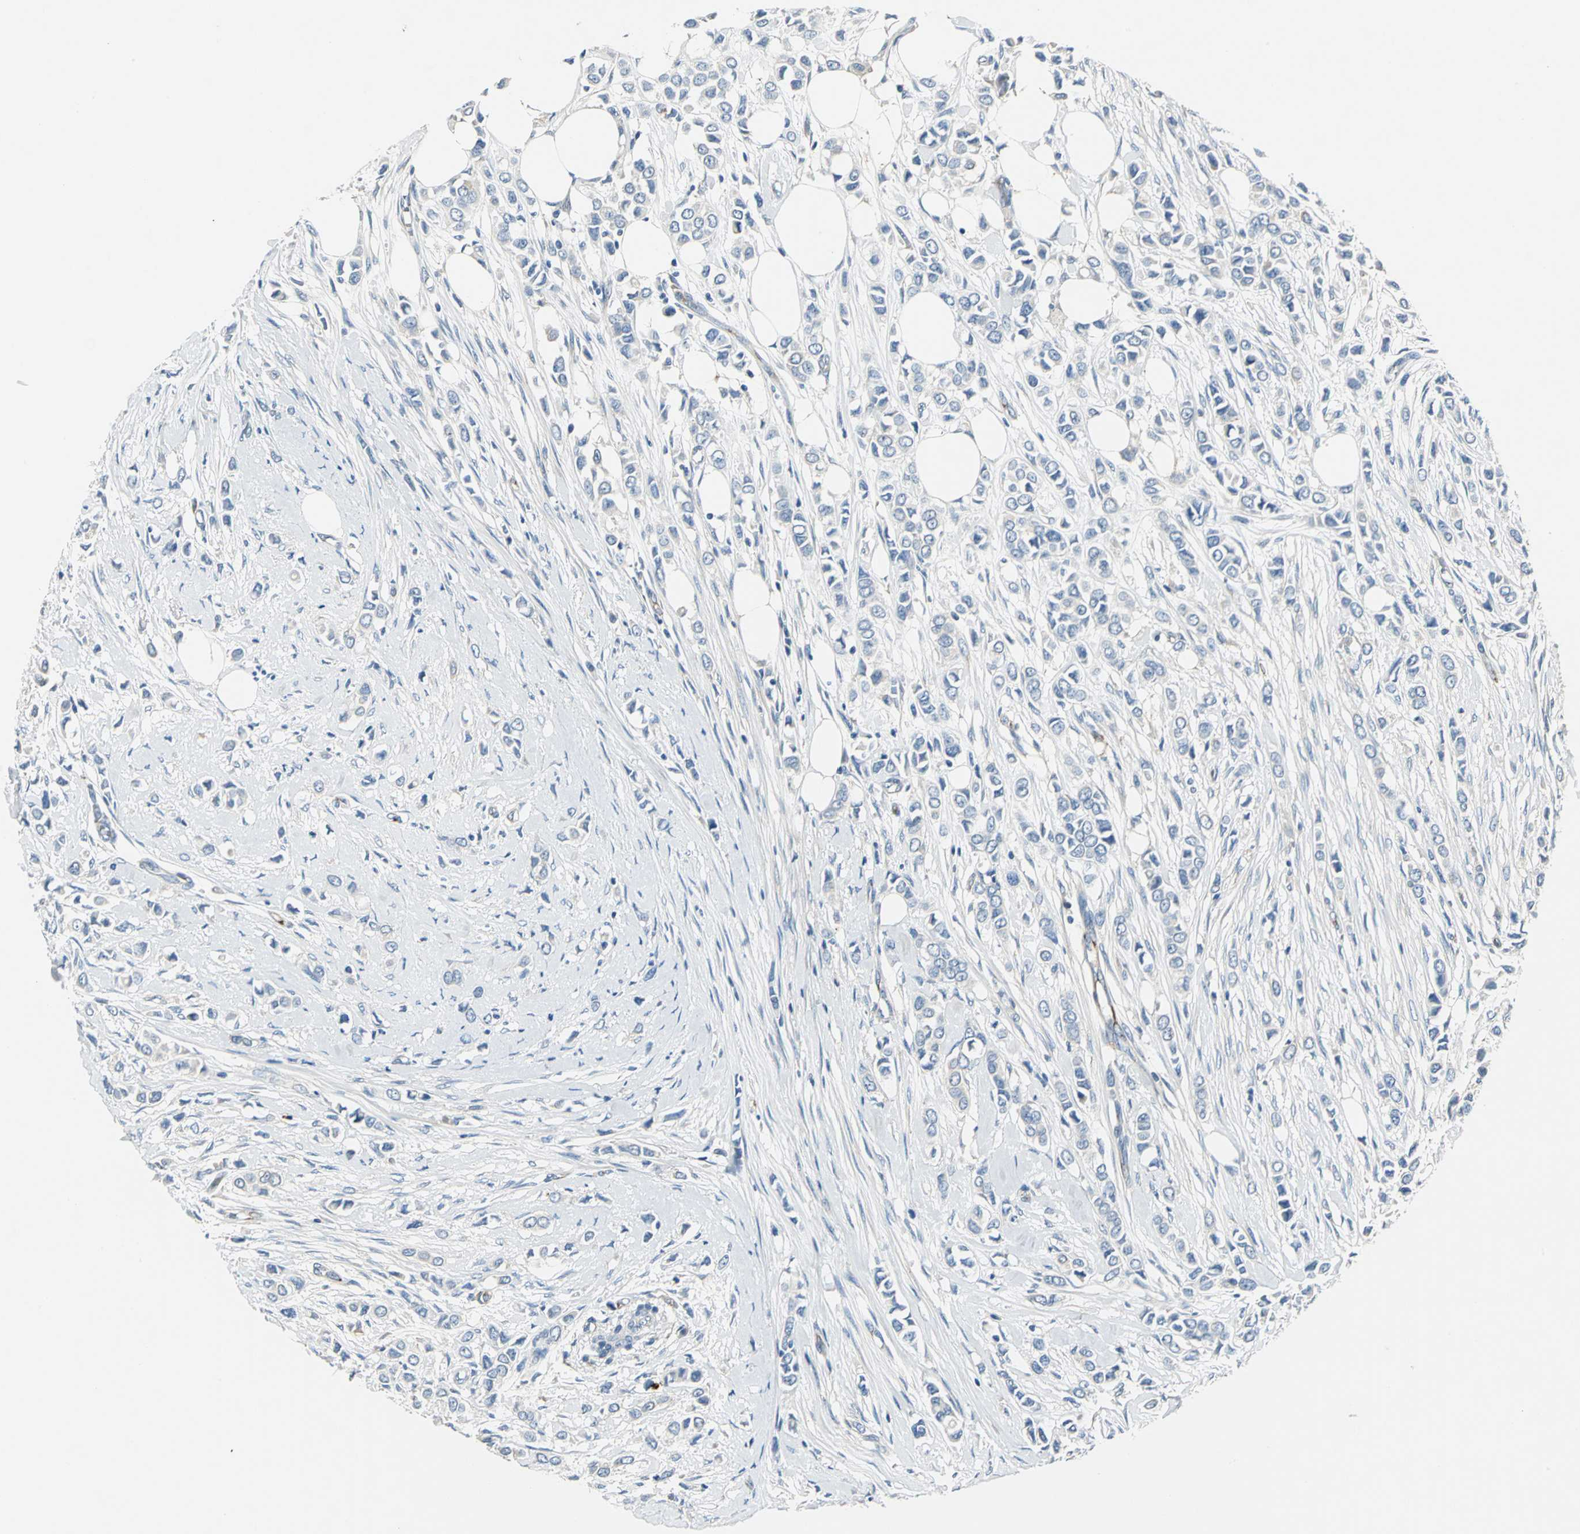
{"staining": {"intensity": "weak", "quantity": "<25%", "location": "cytoplasmic/membranous"}, "tissue": "breast cancer", "cell_type": "Tumor cells", "image_type": "cancer", "snomed": [{"axis": "morphology", "description": "Lobular carcinoma"}, {"axis": "topography", "description": "Breast"}], "caption": "A micrograph of human breast lobular carcinoma is negative for staining in tumor cells.", "gene": "B3GNT2", "patient": {"sex": "female", "age": 51}}